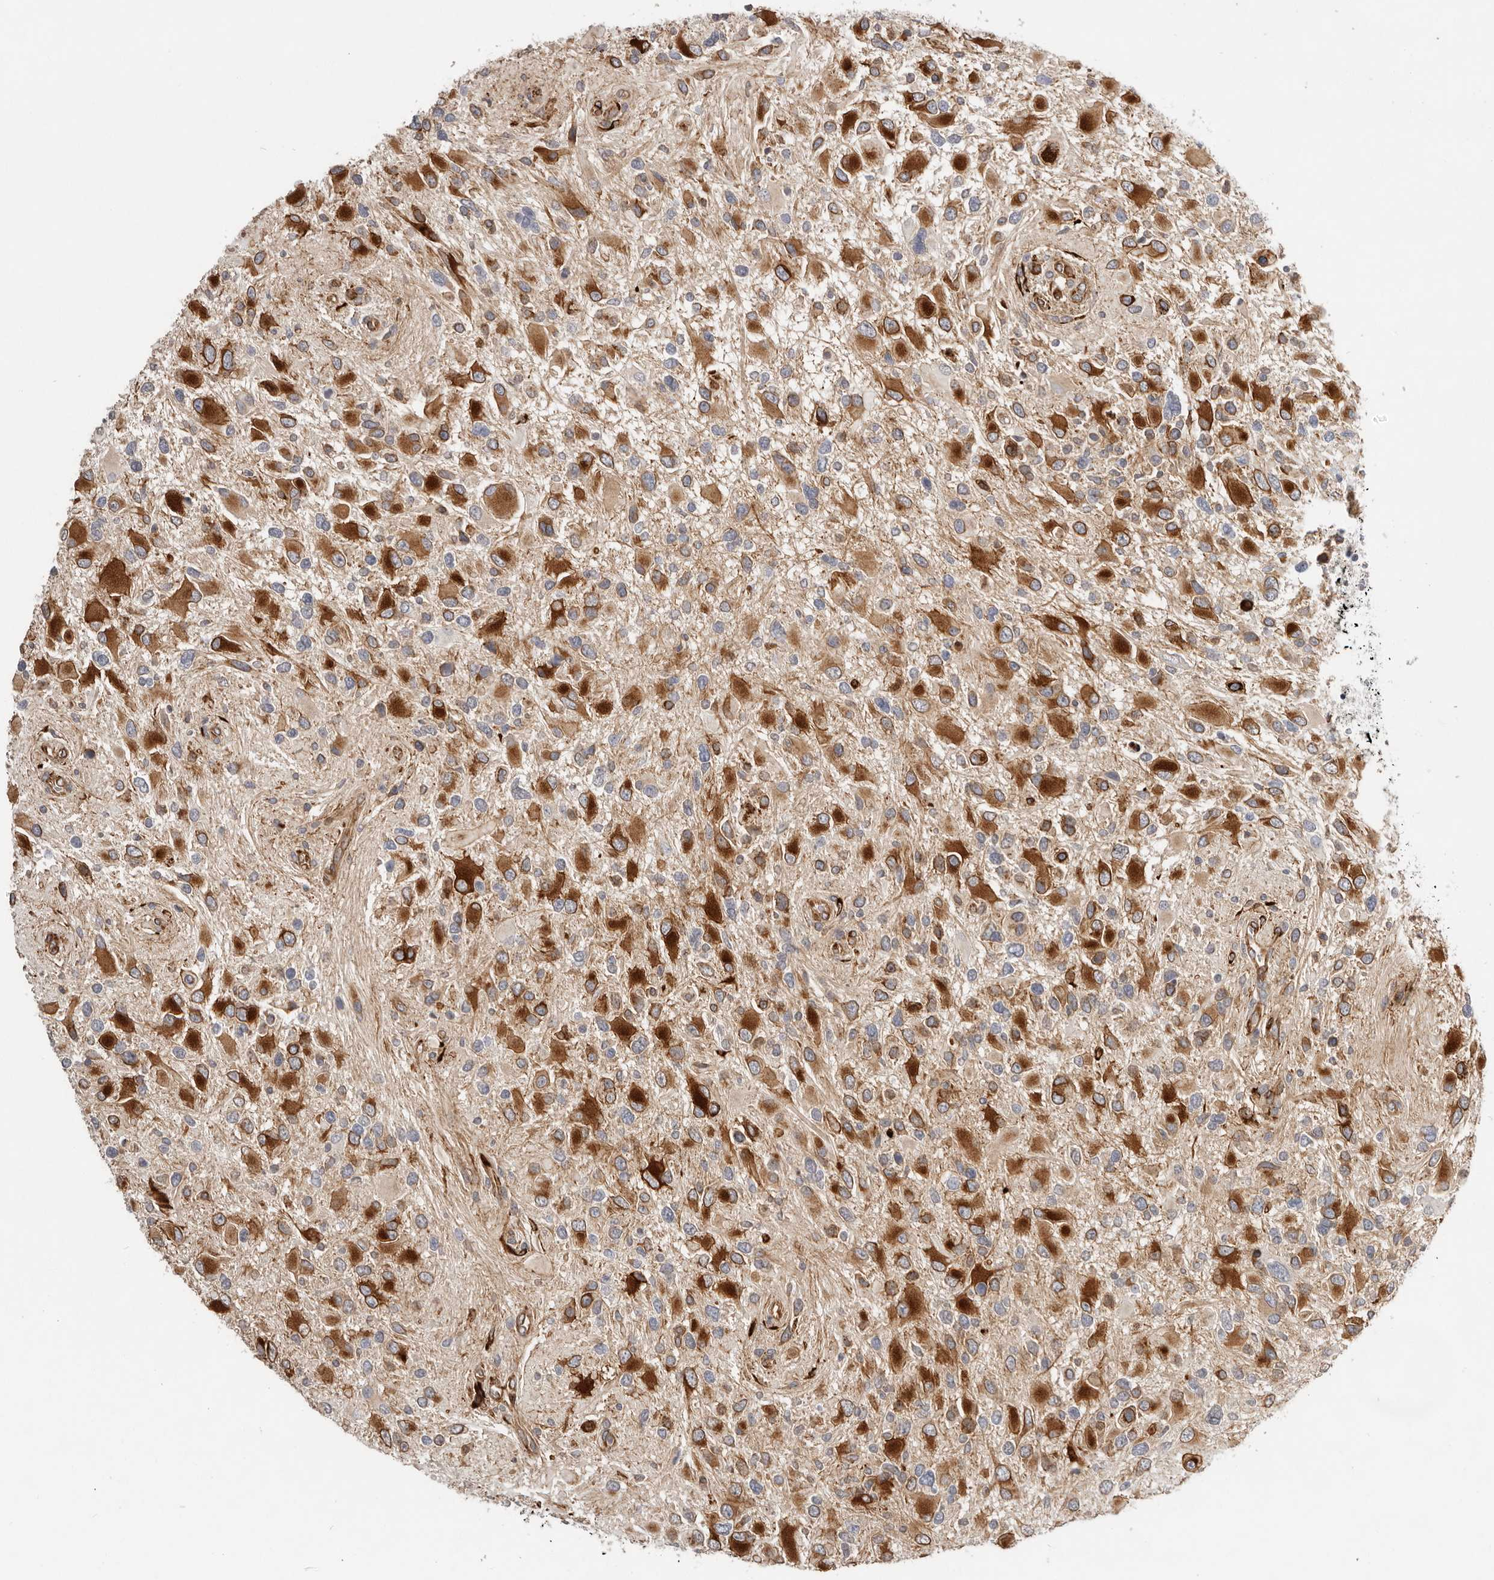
{"staining": {"intensity": "strong", "quantity": ">75%", "location": "cytoplasmic/membranous"}, "tissue": "glioma", "cell_type": "Tumor cells", "image_type": "cancer", "snomed": [{"axis": "morphology", "description": "Glioma, malignant, High grade"}, {"axis": "topography", "description": "Brain"}], "caption": "DAB (3,3'-diaminobenzidine) immunohistochemical staining of human glioma exhibits strong cytoplasmic/membranous protein expression in approximately >75% of tumor cells. The protein is stained brown, and the nuclei are stained in blue (DAB (3,3'-diaminobenzidine) IHC with brightfield microscopy, high magnification).", "gene": "WDTC1", "patient": {"sex": "male", "age": 53}}